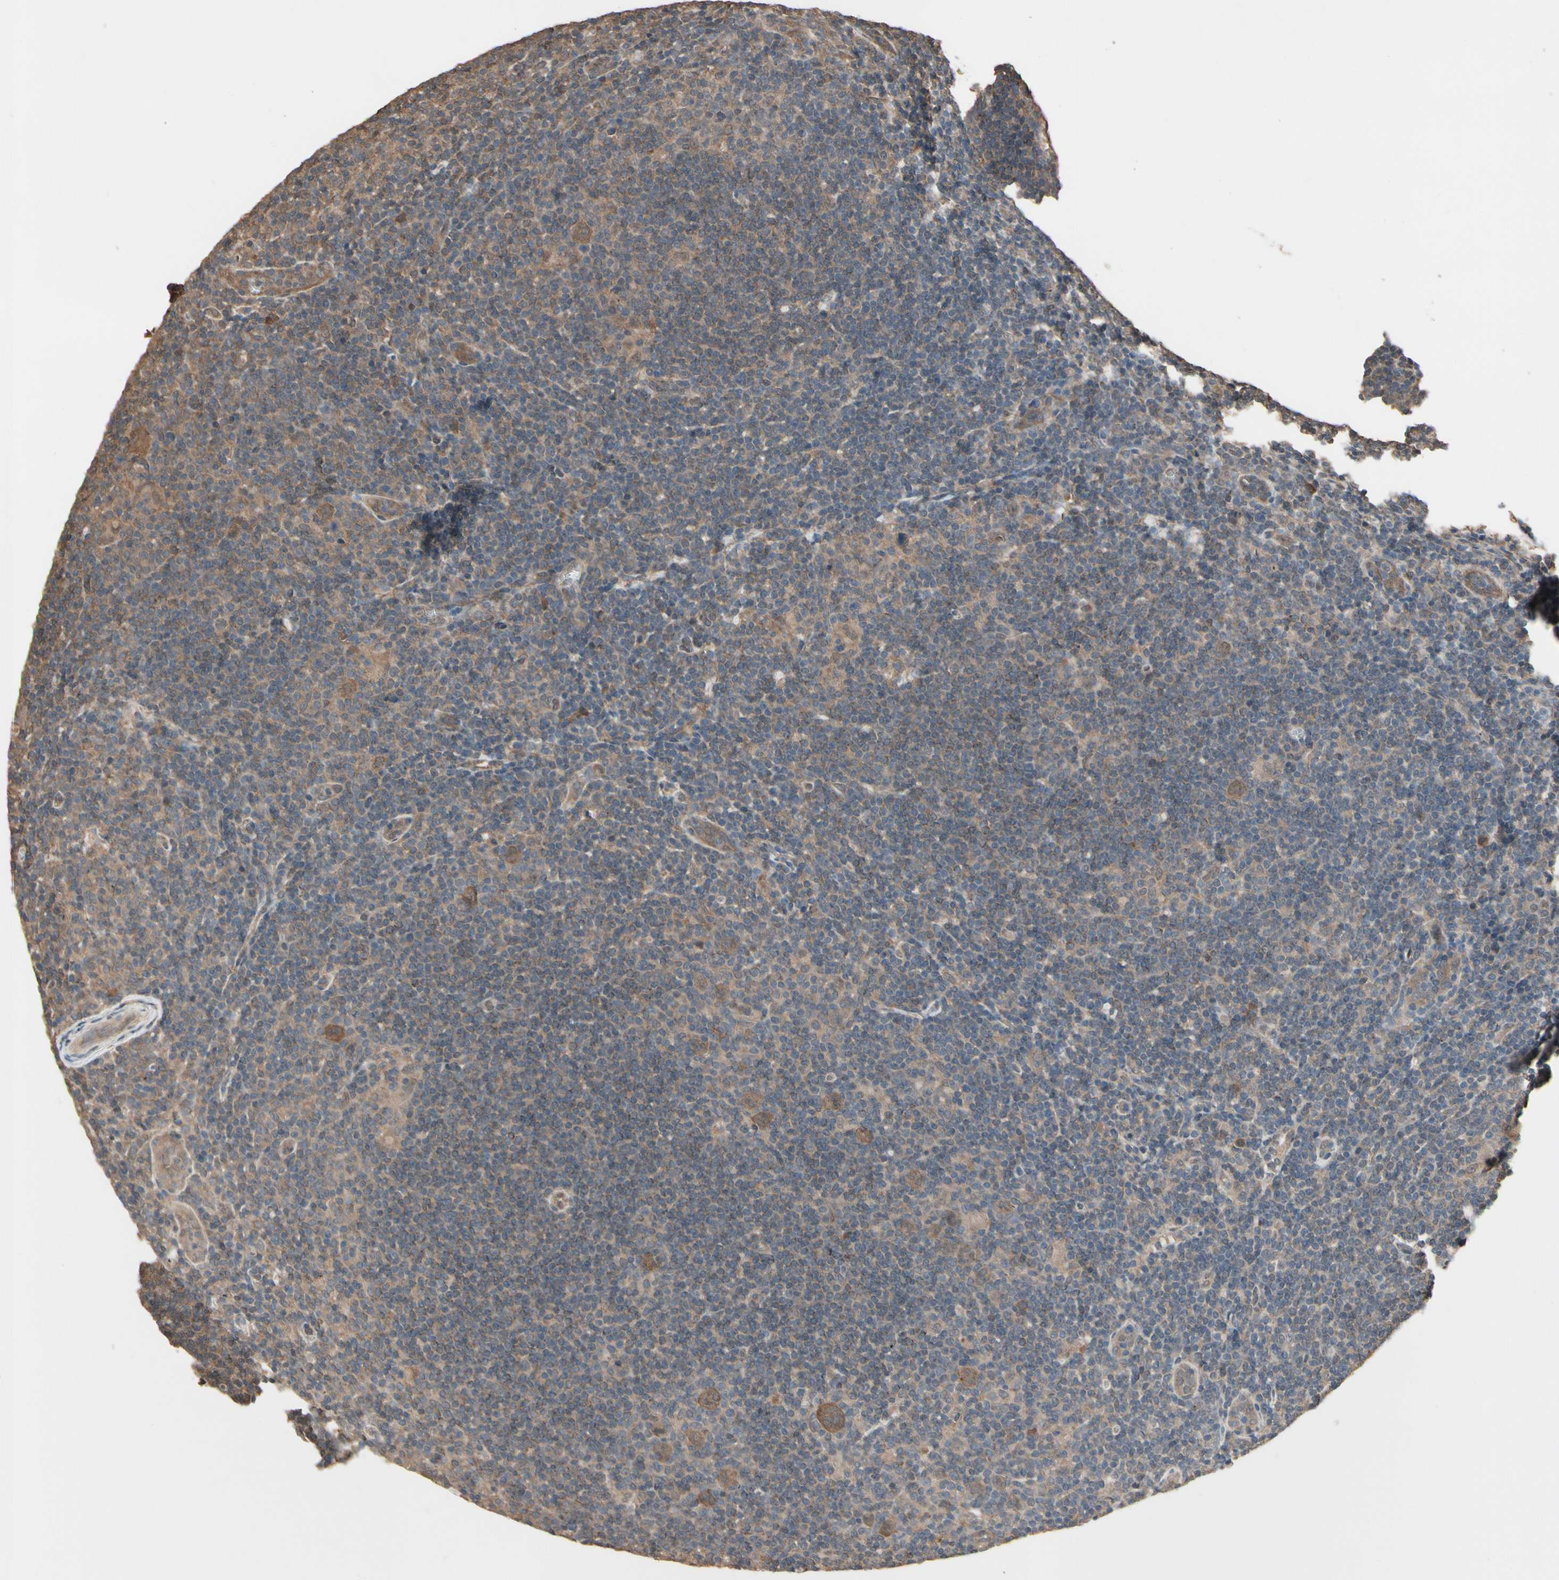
{"staining": {"intensity": "moderate", "quantity": ">75%", "location": "cytoplasmic/membranous"}, "tissue": "lymphoma", "cell_type": "Tumor cells", "image_type": "cancer", "snomed": [{"axis": "morphology", "description": "Hodgkin's disease, NOS"}, {"axis": "topography", "description": "Lymph node"}], "caption": "The micrograph demonstrates immunohistochemical staining of Hodgkin's disease. There is moderate cytoplasmic/membranous positivity is present in approximately >75% of tumor cells.", "gene": "PNPLA7", "patient": {"sex": "female", "age": 57}}